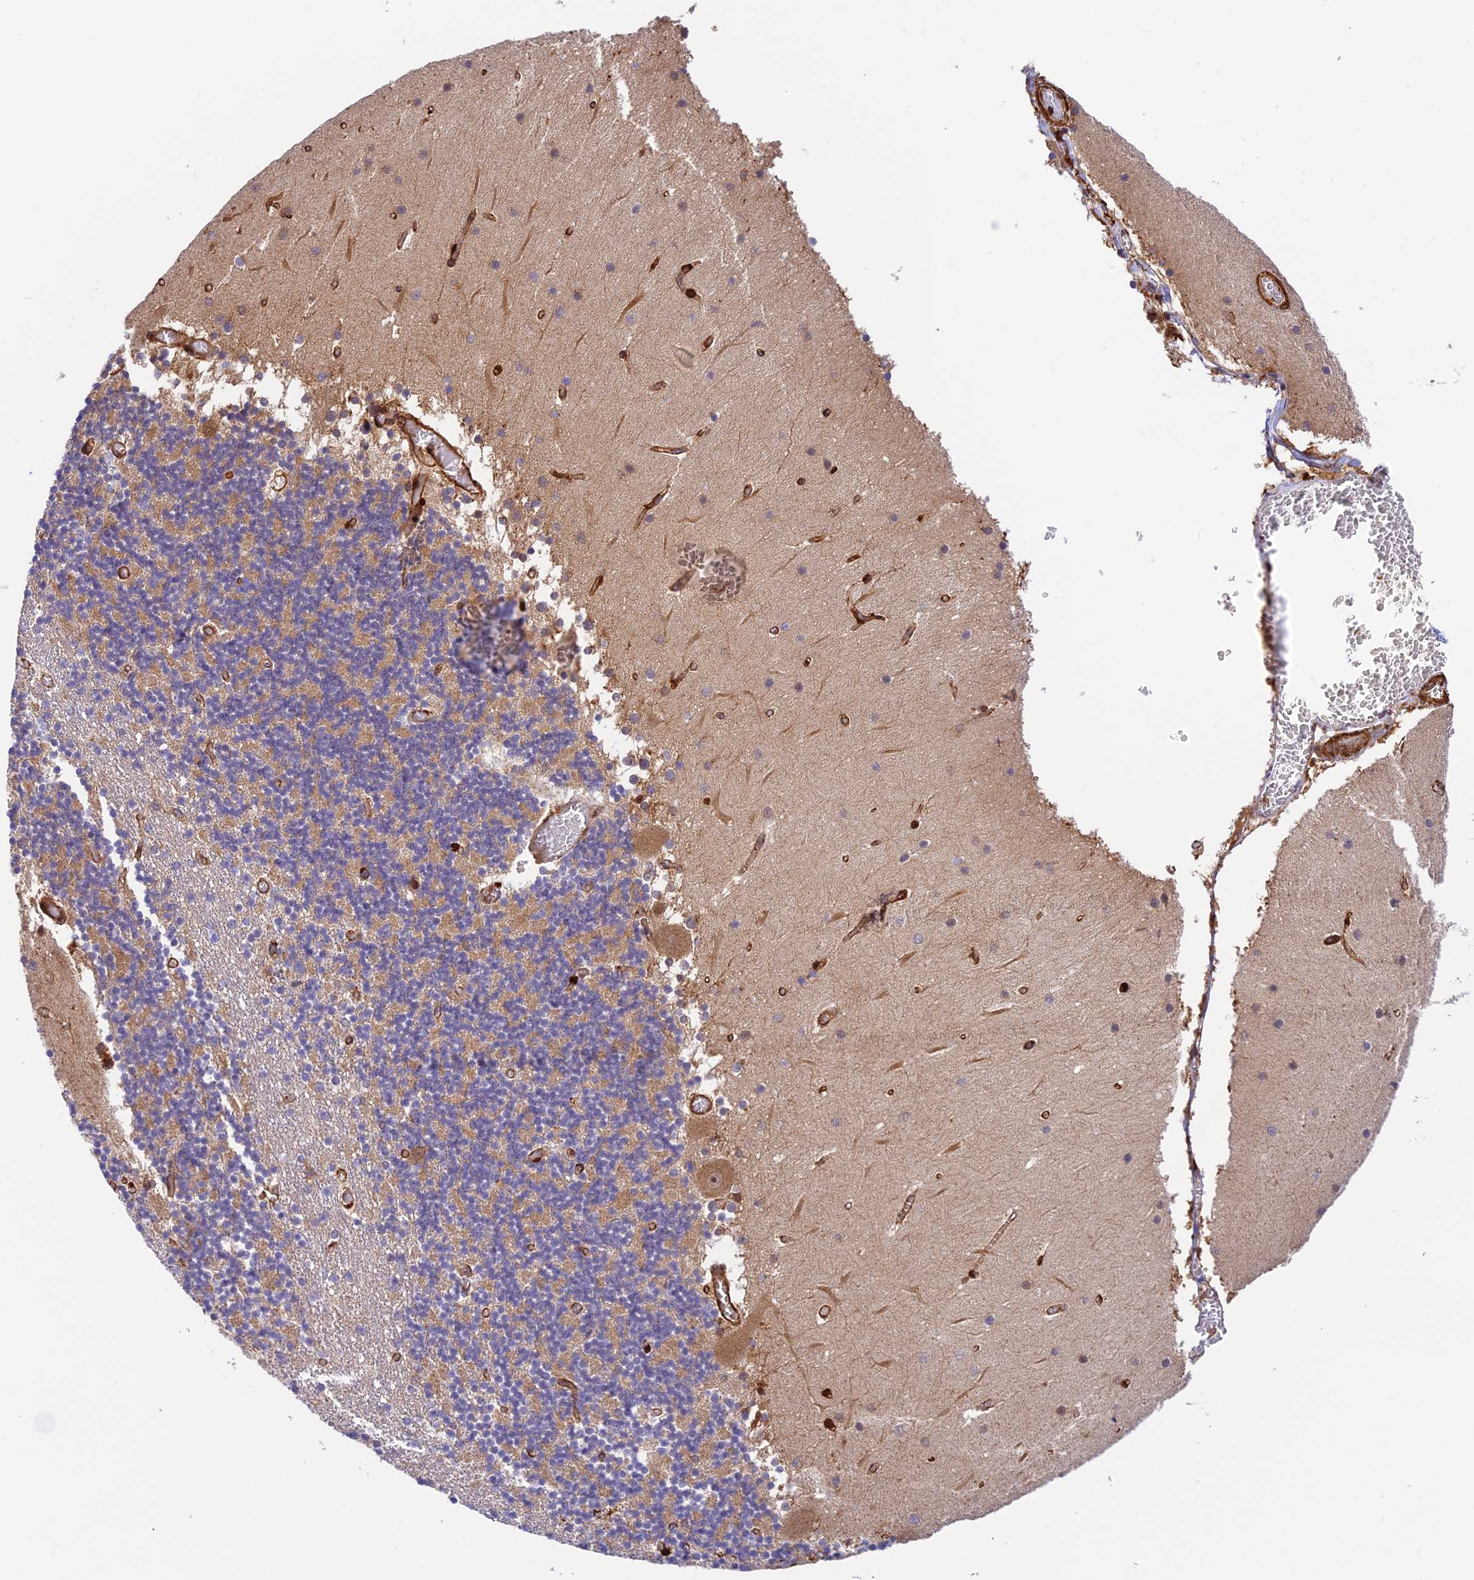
{"staining": {"intensity": "moderate", "quantity": ">75%", "location": "cytoplasmic/membranous"}, "tissue": "cerebellum", "cell_type": "Cells in granular layer", "image_type": "normal", "snomed": [{"axis": "morphology", "description": "Normal tissue, NOS"}, {"axis": "topography", "description": "Cerebellum"}], "caption": "Cerebellum stained with DAB immunohistochemistry exhibits medium levels of moderate cytoplasmic/membranous staining in approximately >75% of cells in granular layer. (brown staining indicates protein expression, while blue staining denotes nuclei).", "gene": "EVI5L", "patient": {"sex": "female", "age": 28}}